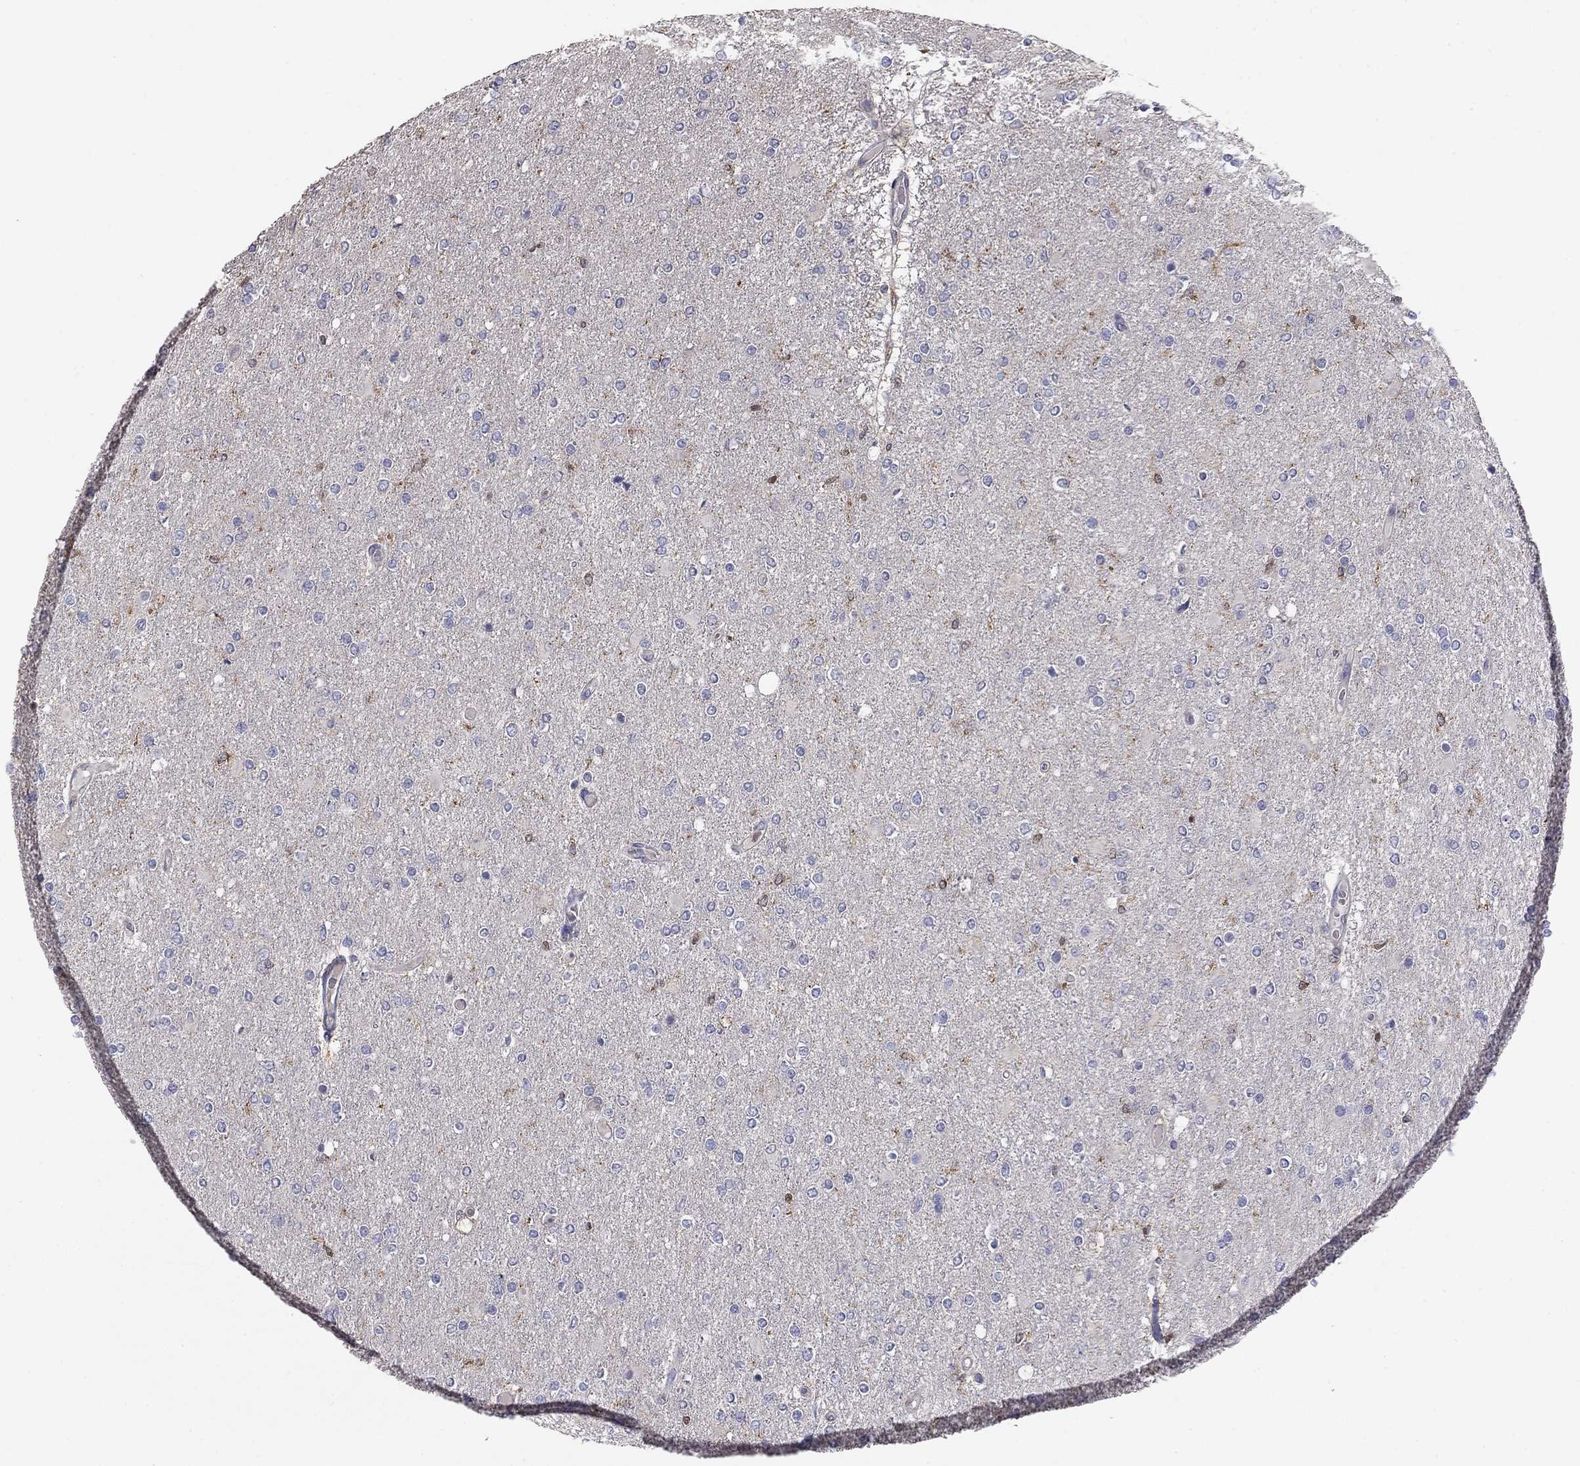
{"staining": {"intensity": "negative", "quantity": "none", "location": "none"}, "tissue": "glioma", "cell_type": "Tumor cells", "image_type": "cancer", "snomed": [{"axis": "morphology", "description": "Glioma, malignant, High grade"}, {"axis": "topography", "description": "Cerebral cortex"}], "caption": "Immunohistochemical staining of human glioma reveals no significant staining in tumor cells. Brightfield microscopy of IHC stained with DAB (3,3'-diaminobenzidine) (brown) and hematoxylin (blue), captured at high magnification.", "gene": "PLCB2", "patient": {"sex": "male", "age": 70}}